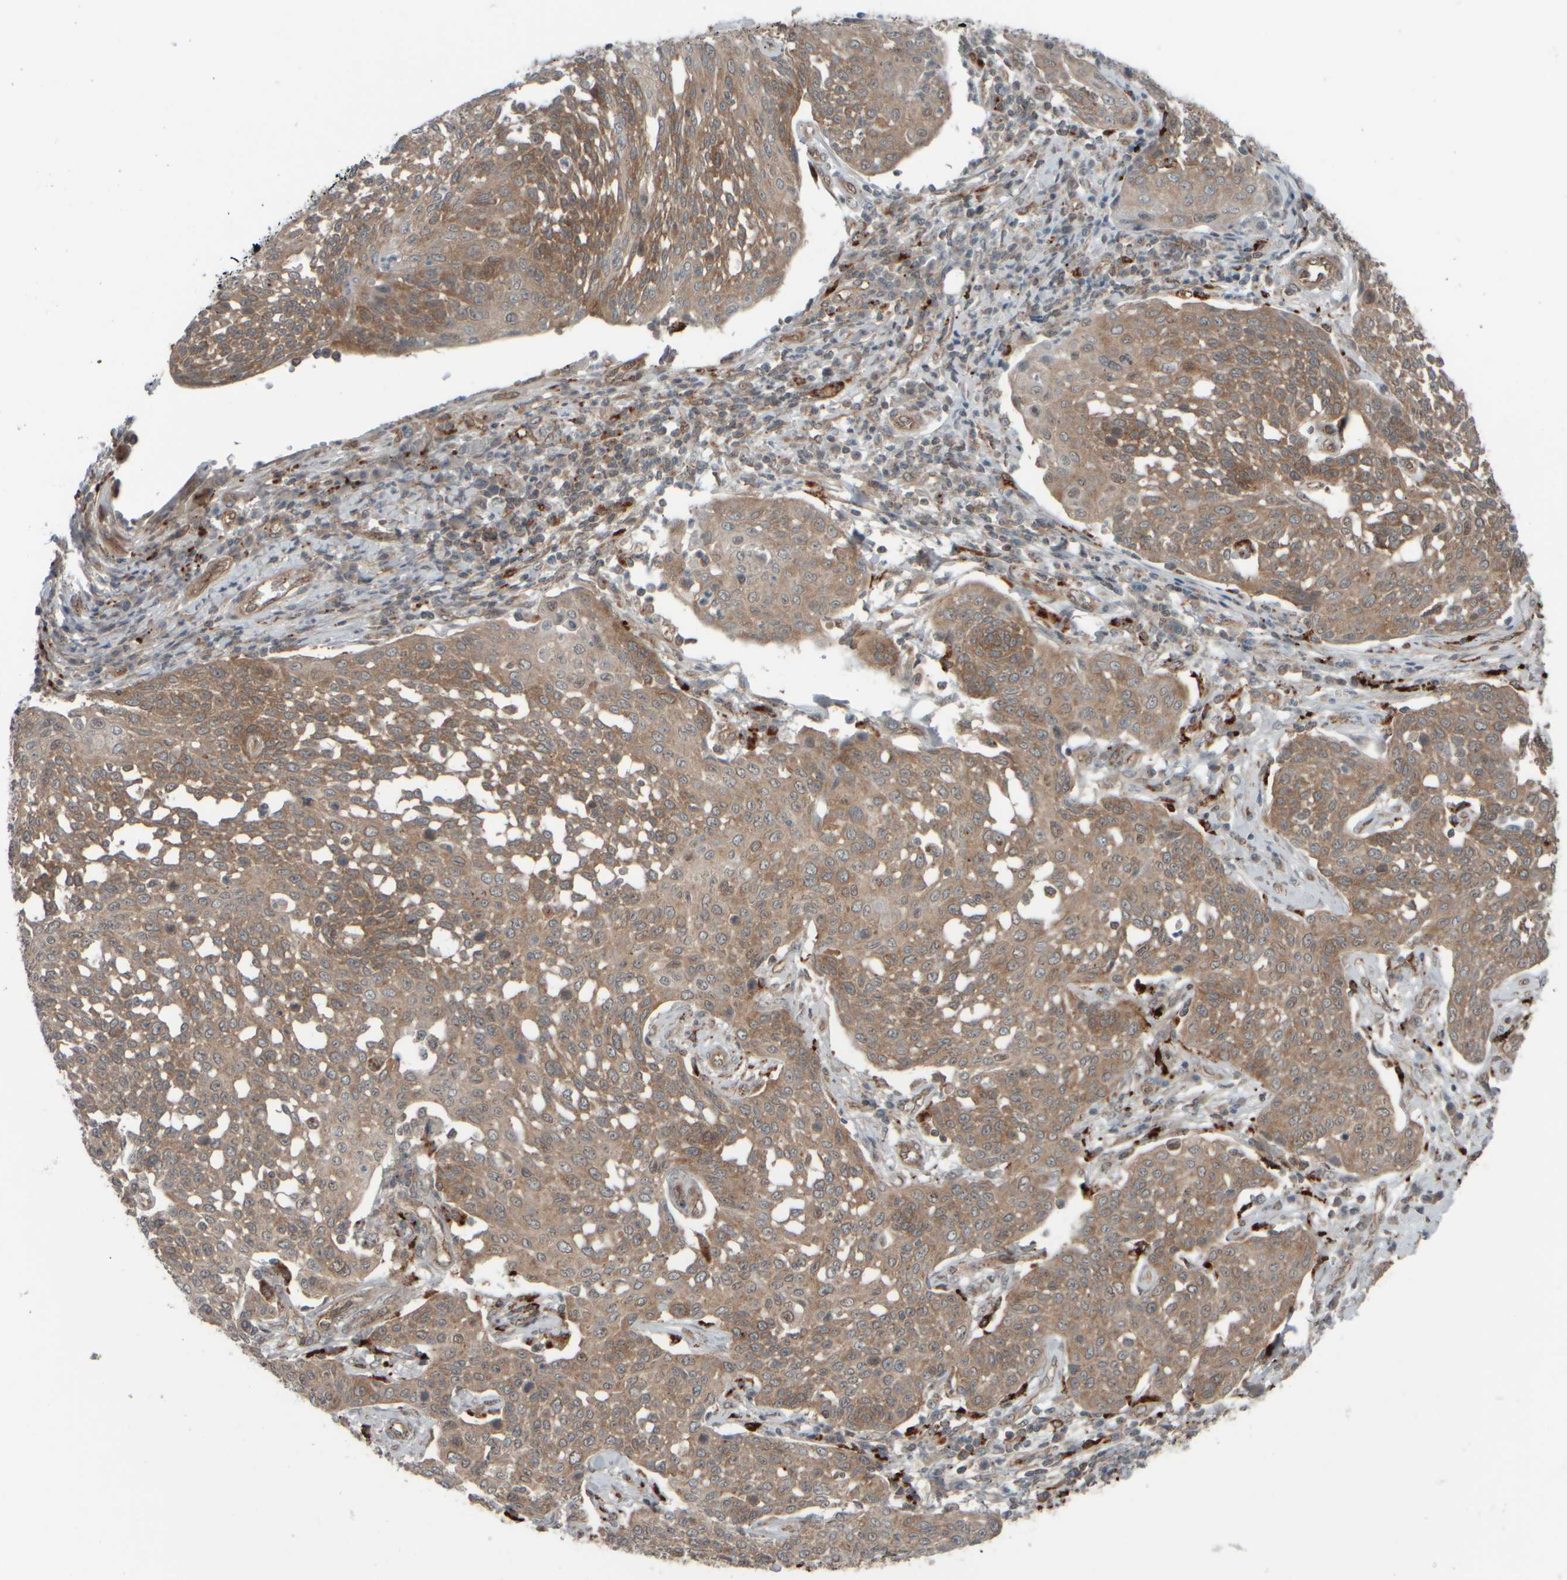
{"staining": {"intensity": "moderate", "quantity": ">75%", "location": "cytoplasmic/membranous"}, "tissue": "cervical cancer", "cell_type": "Tumor cells", "image_type": "cancer", "snomed": [{"axis": "morphology", "description": "Squamous cell carcinoma, NOS"}, {"axis": "topography", "description": "Cervix"}], "caption": "An immunohistochemistry photomicrograph of tumor tissue is shown. Protein staining in brown shows moderate cytoplasmic/membranous positivity in squamous cell carcinoma (cervical) within tumor cells. (Brightfield microscopy of DAB IHC at high magnification).", "gene": "GIGYF1", "patient": {"sex": "female", "age": 34}}